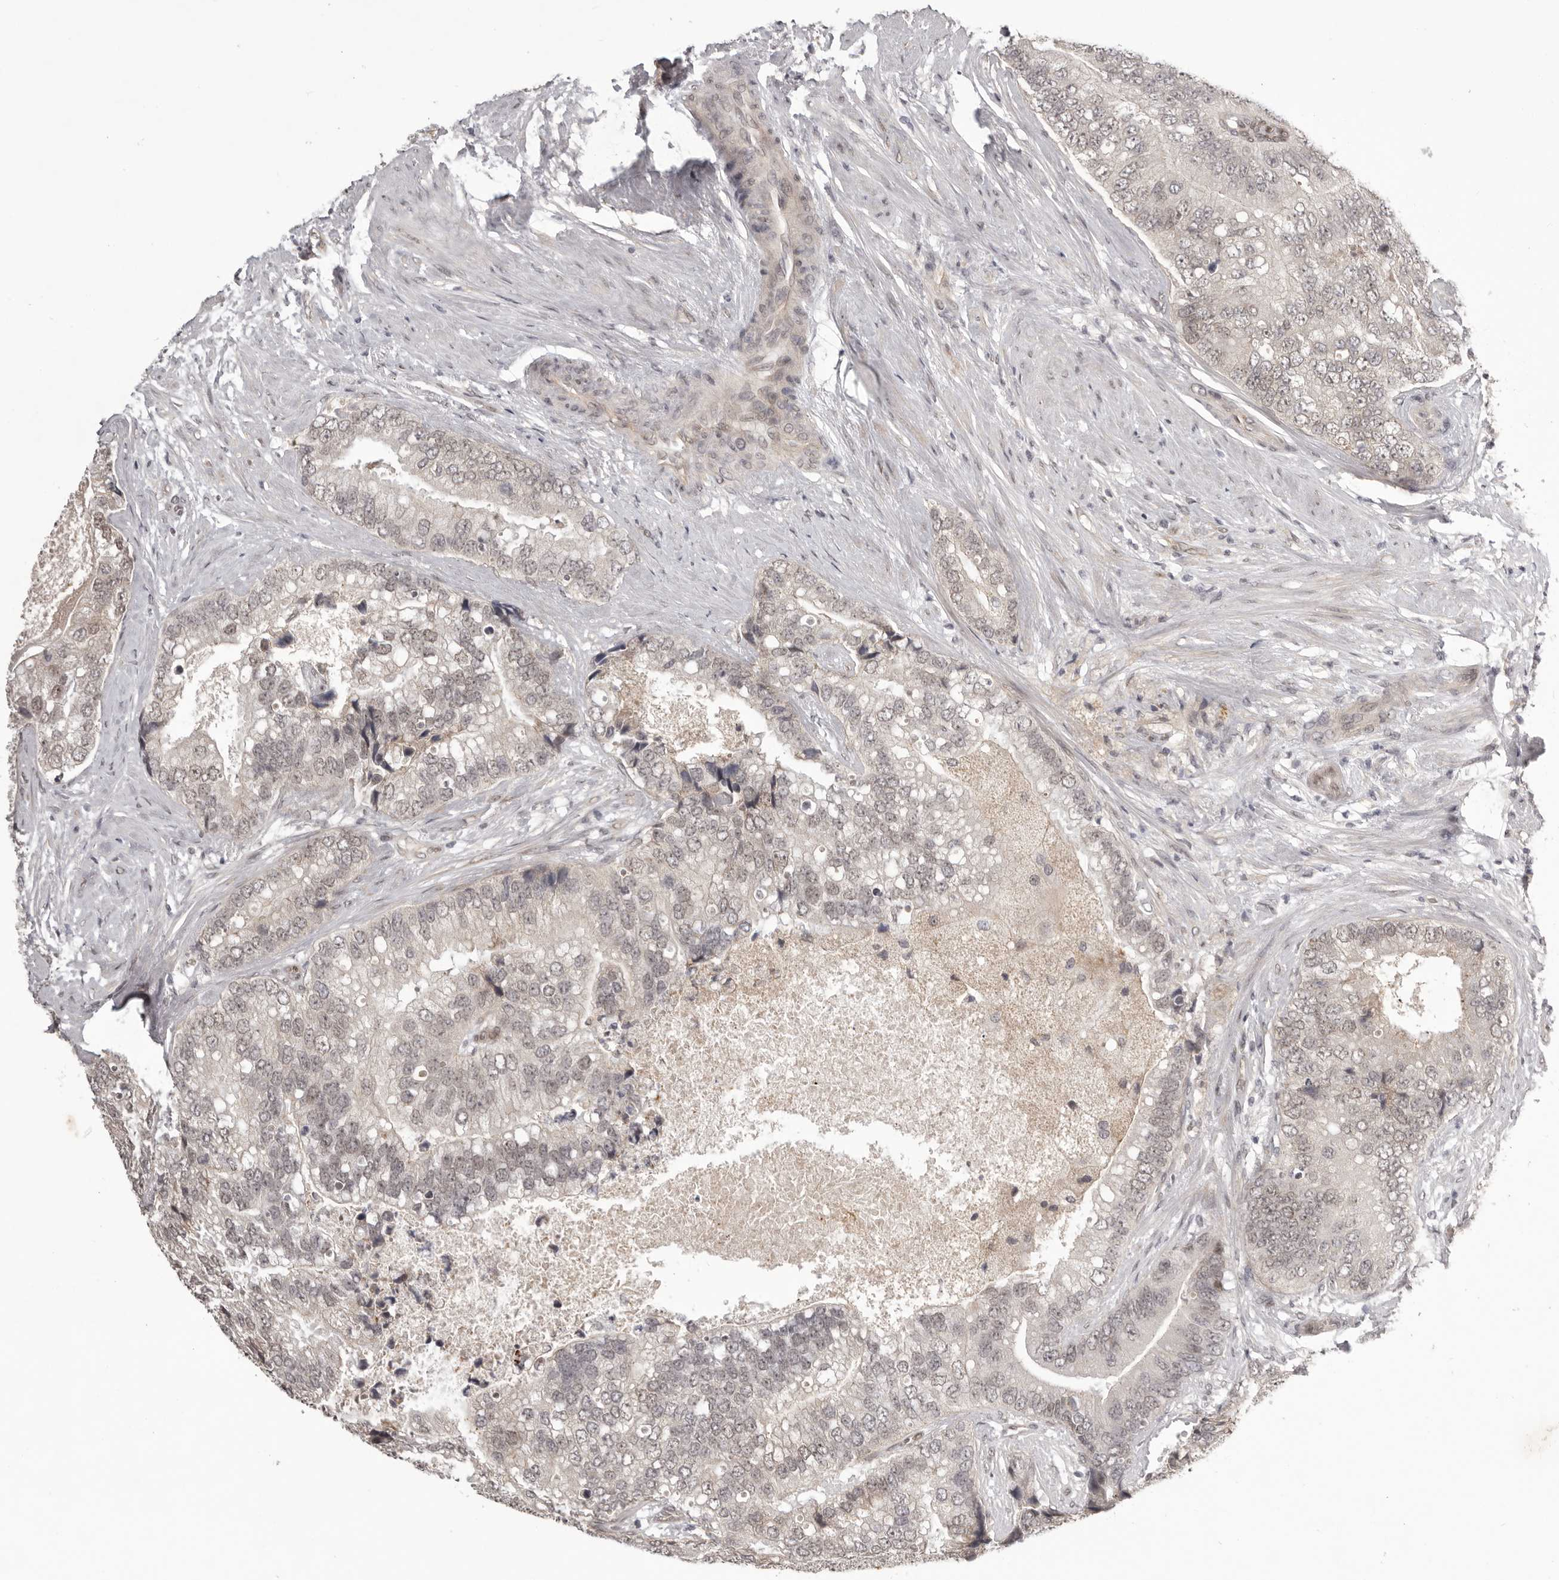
{"staining": {"intensity": "weak", "quantity": "25%-75%", "location": "nuclear"}, "tissue": "prostate cancer", "cell_type": "Tumor cells", "image_type": "cancer", "snomed": [{"axis": "morphology", "description": "Adenocarcinoma, High grade"}, {"axis": "topography", "description": "Prostate"}], "caption": "This photomicrograph shows immunohistochemistry (IHC) staining of human adenocarcinoma (high-grade) (prostate), with low weak nuclear expression in about 25%-75% of tumor cells.", "gene": "RNF2", "patient": {"sex": "male", "age": 70}}